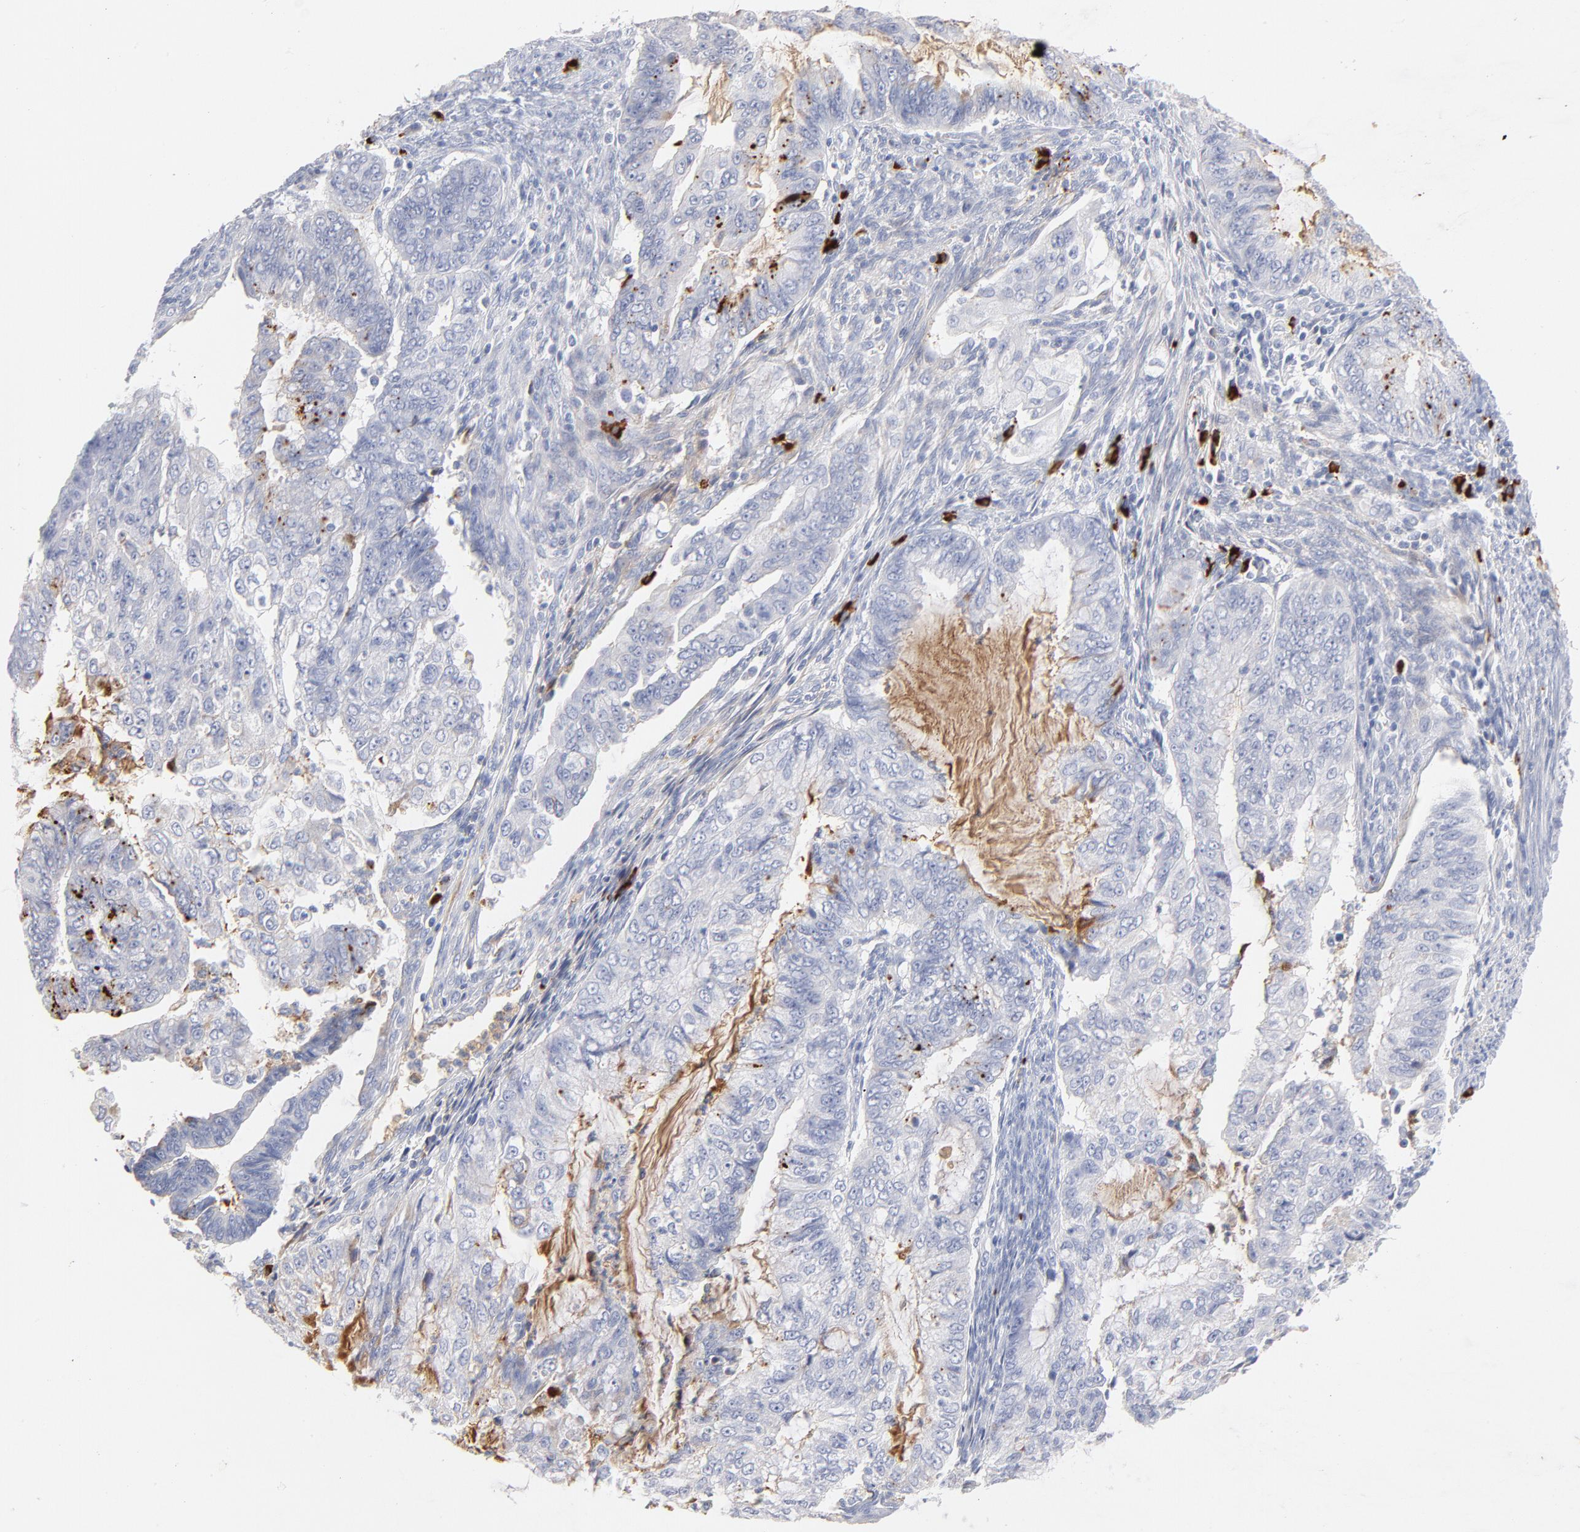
{"staining": {"intensity": "negative", "quantity": "none", "location": "none"}, "tissue": "endometrial cancer", "cell_type": "Tumor cells", "image_type": "cancer", "snomed": [{"axis": "morphology", "description": "Adenocarcinoma, NOS"}, {"axis": "topography", "description": "Endometrium"}], "caption": "DAB immunohistochemical staining of human endometrial adenocarcinoma reveals no significant positivity in tumor cells.", "gene": "PLAT", "patient": {"sex": "female", "age": 75}}